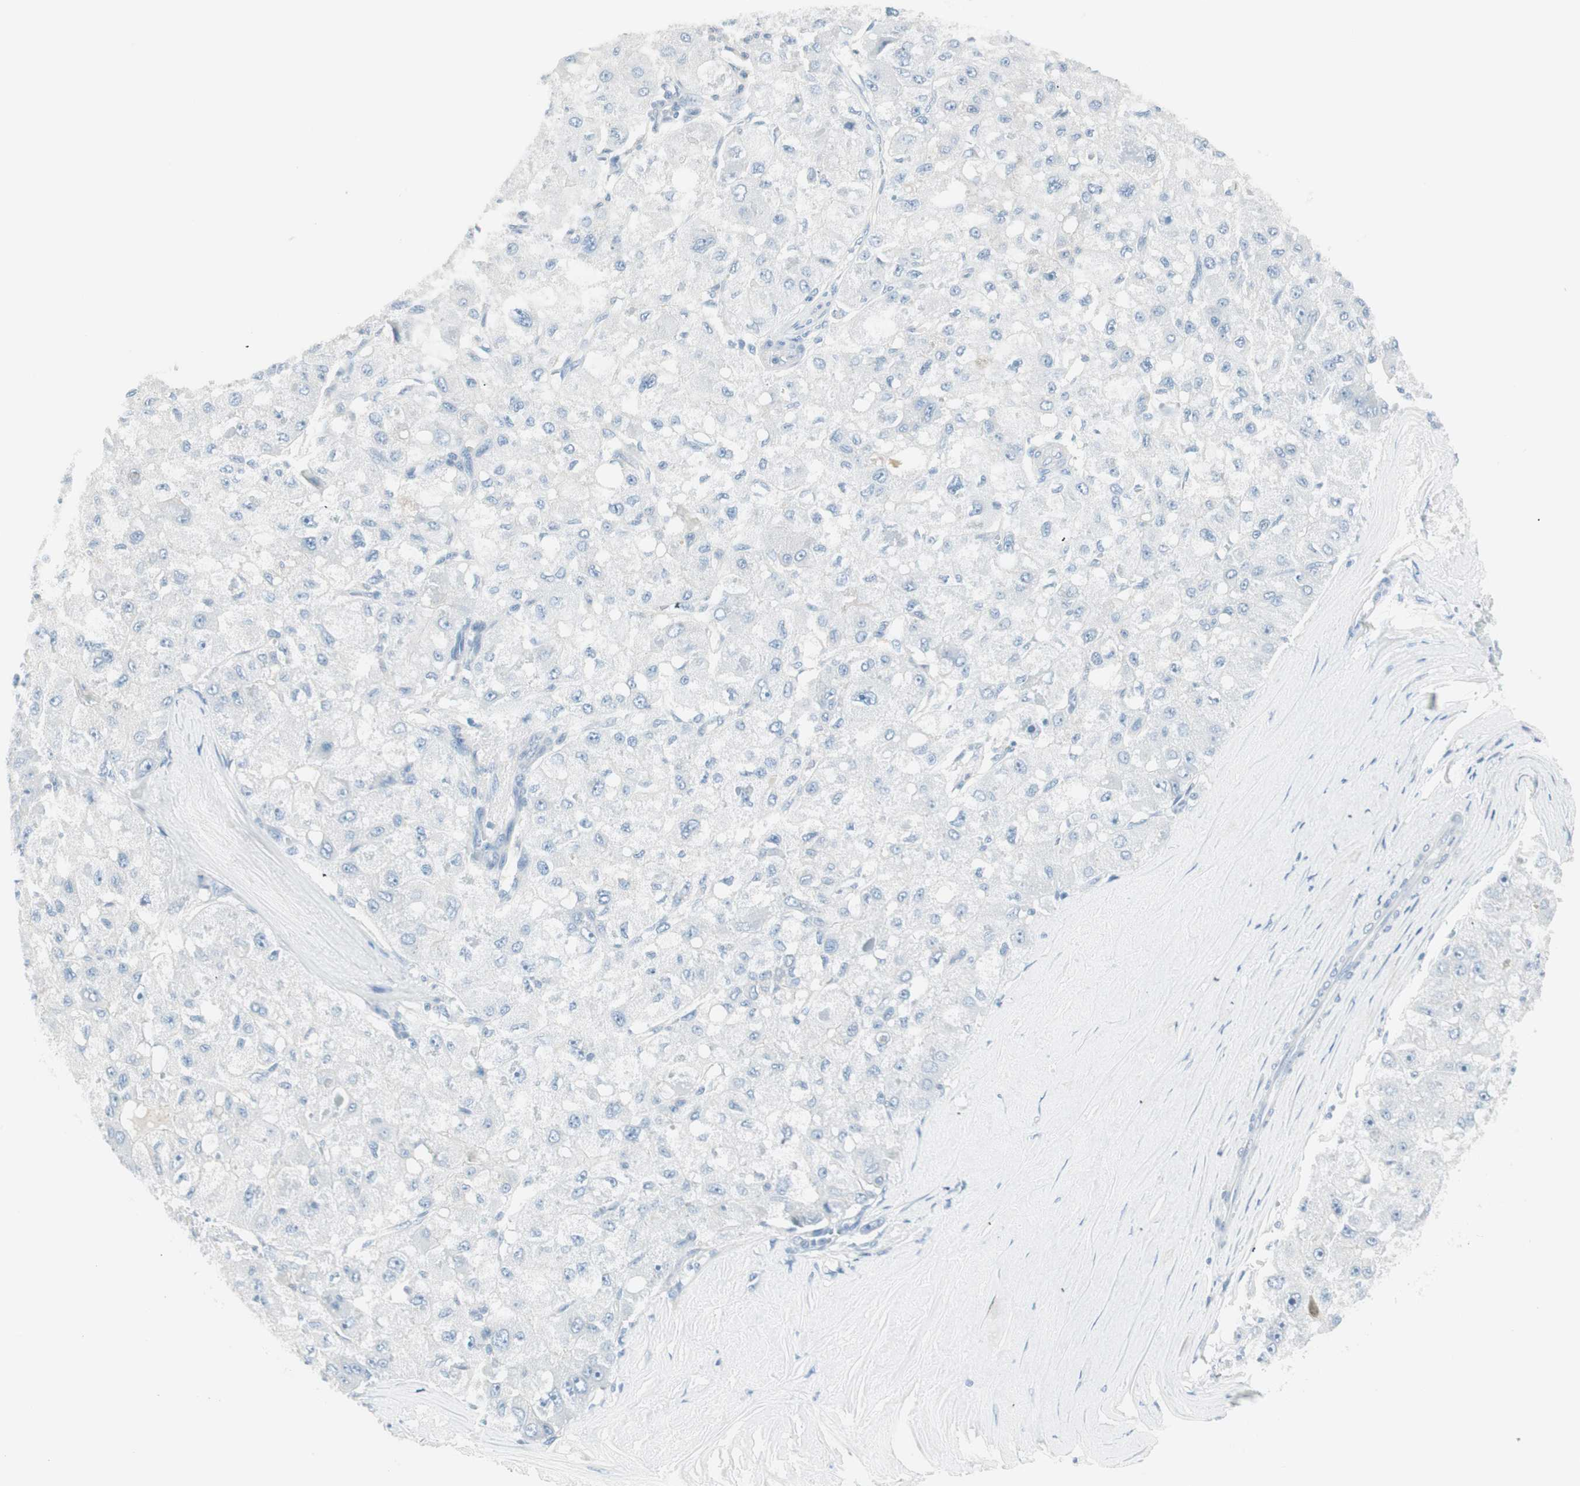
{"staining": {"intensity": "negative", "quantity": "none", "location": "none"}, "tissue": "liver cancer", "cell_type": "Tumor cells", "image_type": "cancer", "snomed": [{"axis": "morphology", "description": "Carcinoma, Hepatocellular, NOS"}, {"axis": "topography", "description": "Liver"}], "caption": "Immunohistochemistry image of neoplastic tissue: human liver cancer (hepatocellular carcinoma) stained with DAB (3,3'-diaminobenzidine) exhibits no significant protein staining in tumor cells. The staining is performed using DAB (3,3'-diaminobenzidine) brown chromogen with nuclei counter-stained in using hematoxylin.", "gene": "ITLN2", "patient": {"sex": "male", "age": 80}}